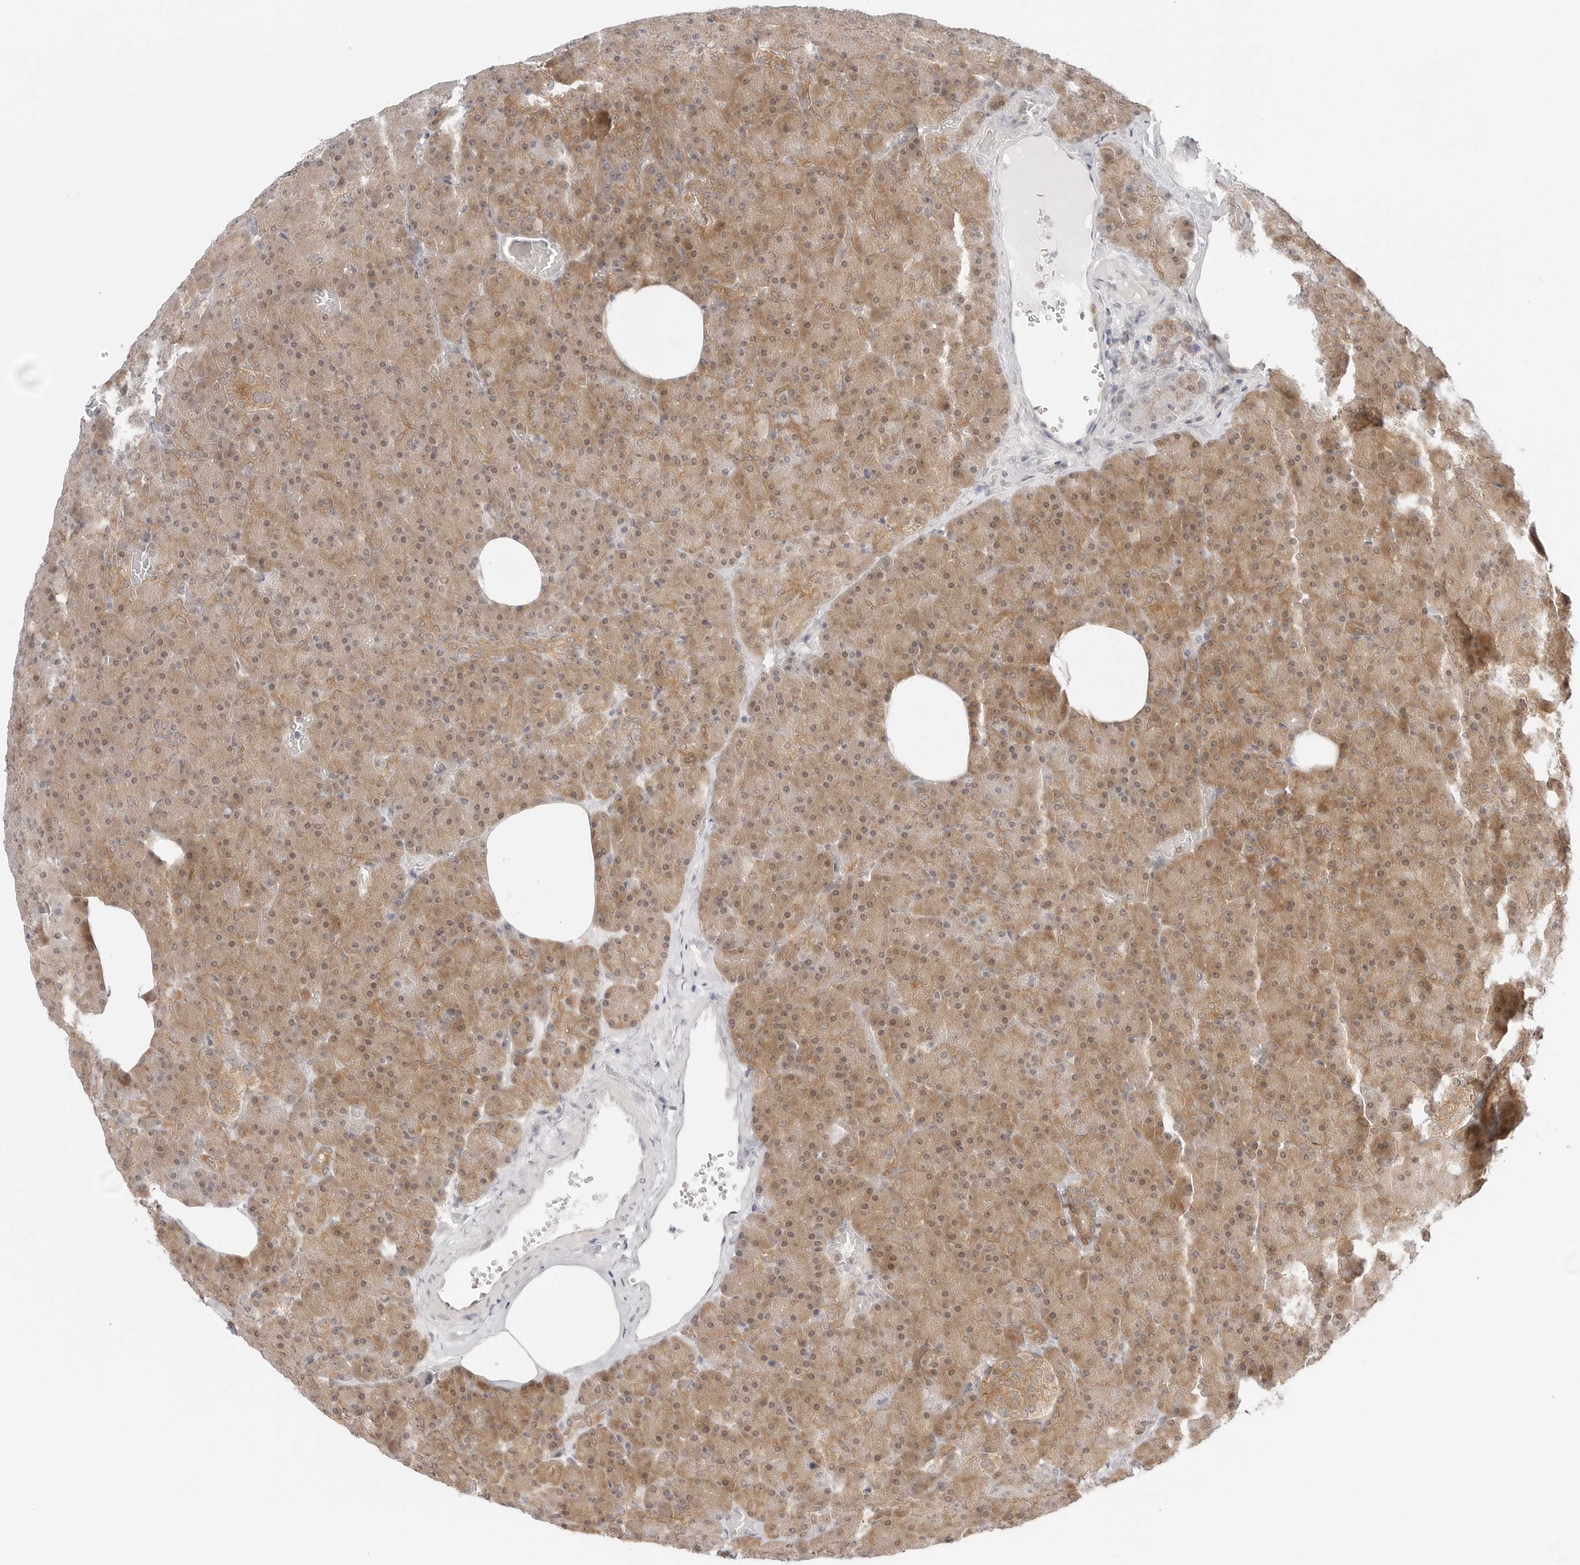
{"staining": {"intensity": "moderate", "quantity": "25%-75%", "location": "cytoplasmic/membranous"}, "tissue": "pancreas", "cell_type": "Exocrine glandular cells", "image_type": "normal", "snomed": [{"axis": "morphology", "description": "Normal tissue, NOS"}, {"axis": "morphology", "description": "Carcinoid, malignant, NOS"}, {"axis": "topography", "description": "Pancreas"}], "caption": "Benign pancreas shows moderate cytoplasmic/membranous positivity in approximately 25%-75% of exocrine glandular cells, visualized by immunohistochemistry. (Brightfield microscopy of DAB IHC at high magnification).", "gene": "NUDC", "patient": {"sex": "female", "age": 35}}